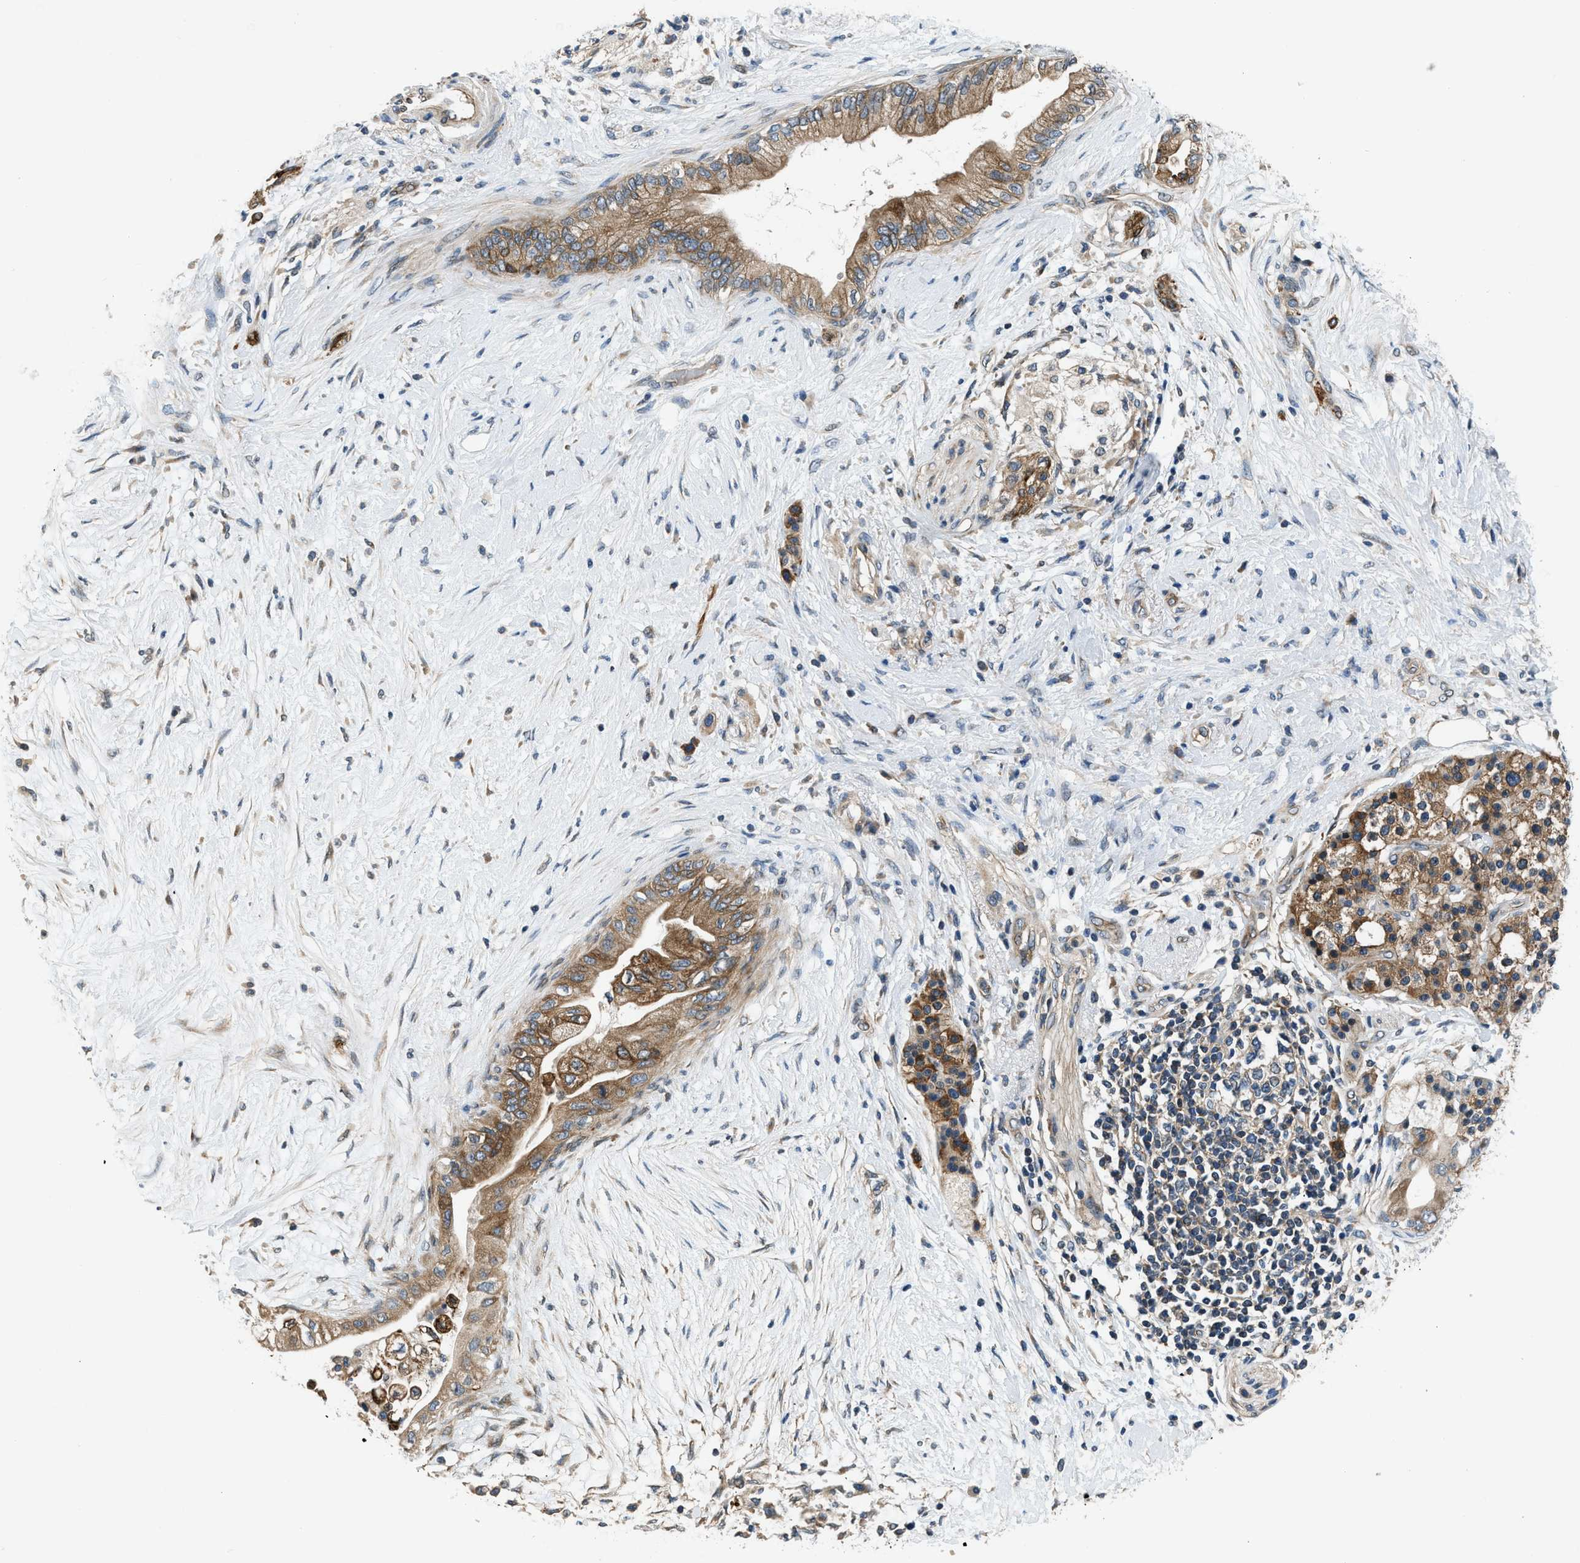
{"staining": {"intensity": "moderate", "quantity": ">75%", "location": "cytoplasmic/membranous"}, "tissue": "pancreatic cancer", "cell_type": "Tumor cells", "image_type": "cancer", "snomed": [{"axis": "morphology", "description": "Normal tissue, NOS"}, {"axis": "morphology", "description": "Adenocarcinoma, NOS"}, {"axis": "topography", "description": "Pancreas"}, {"axis": "topography", "description": "Duodenum"}], "caption": "Moderate cytoplasmic/membranous expression is seen in about >75% of tumor cells in pancreatic cancer. The protein is stained brown, and the nuclei are stained in blue (DAB IHC with brightfield microscopy, high magnification).", "gene": "IL3RA", "patient": {"sex": "female", "age": 60}}